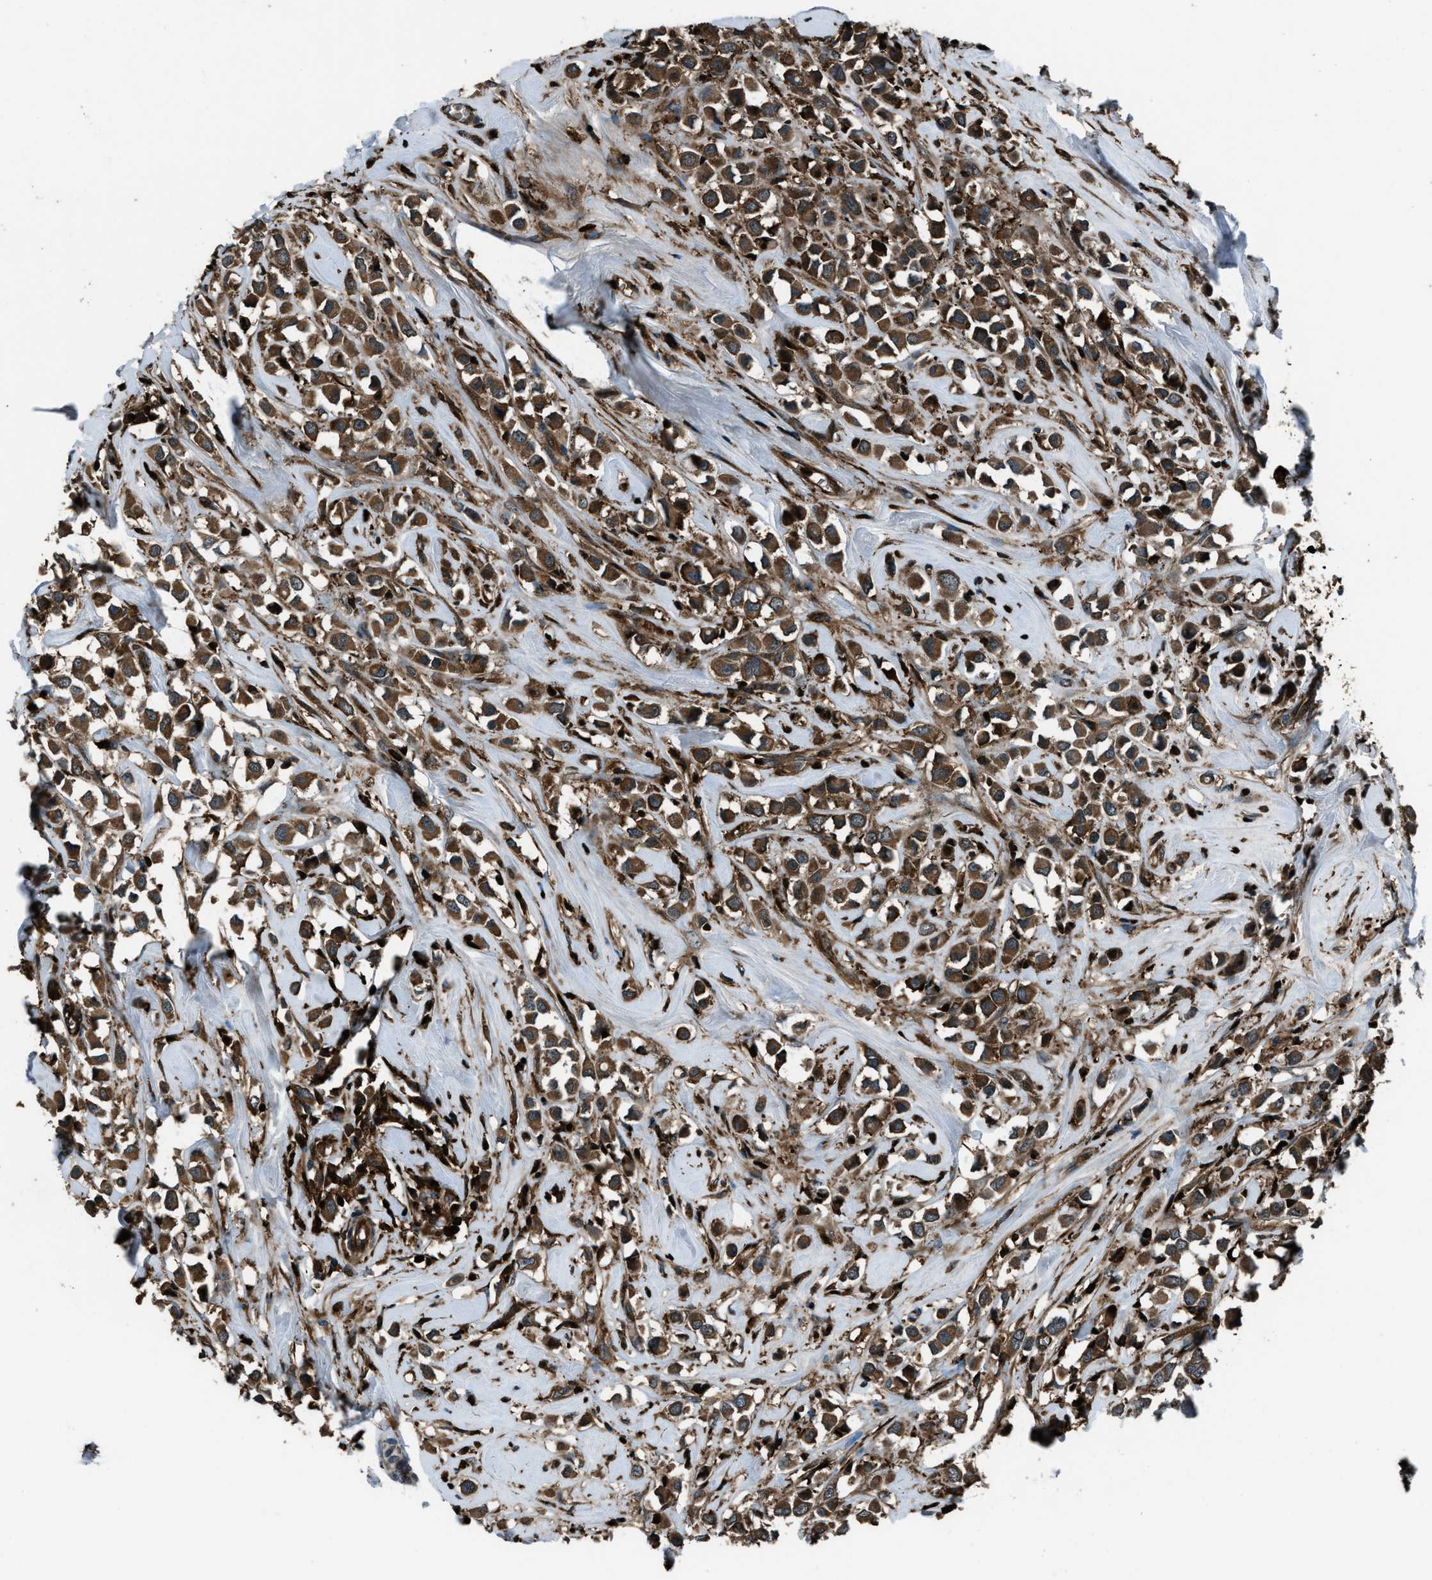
{"staining": {"intensity": "moderate", "quantity": ">75%", "location": "cytoplasmic/membranous"}, "tissue": "breast cancer", "cell_type": "Tumor cells", "image_type": "cancer", "snomed": [{"axis": "morphology", "description": "Duct carcinoma"}, {"axis": "topography", "description": "Breast"}], "caption": "Breast cancer (intraductal carcinoma) stained with a protein marker shows moderate staining in tumor cells.", "gene": "SNX30", "patient": {"sex": "female", "age": 61}}